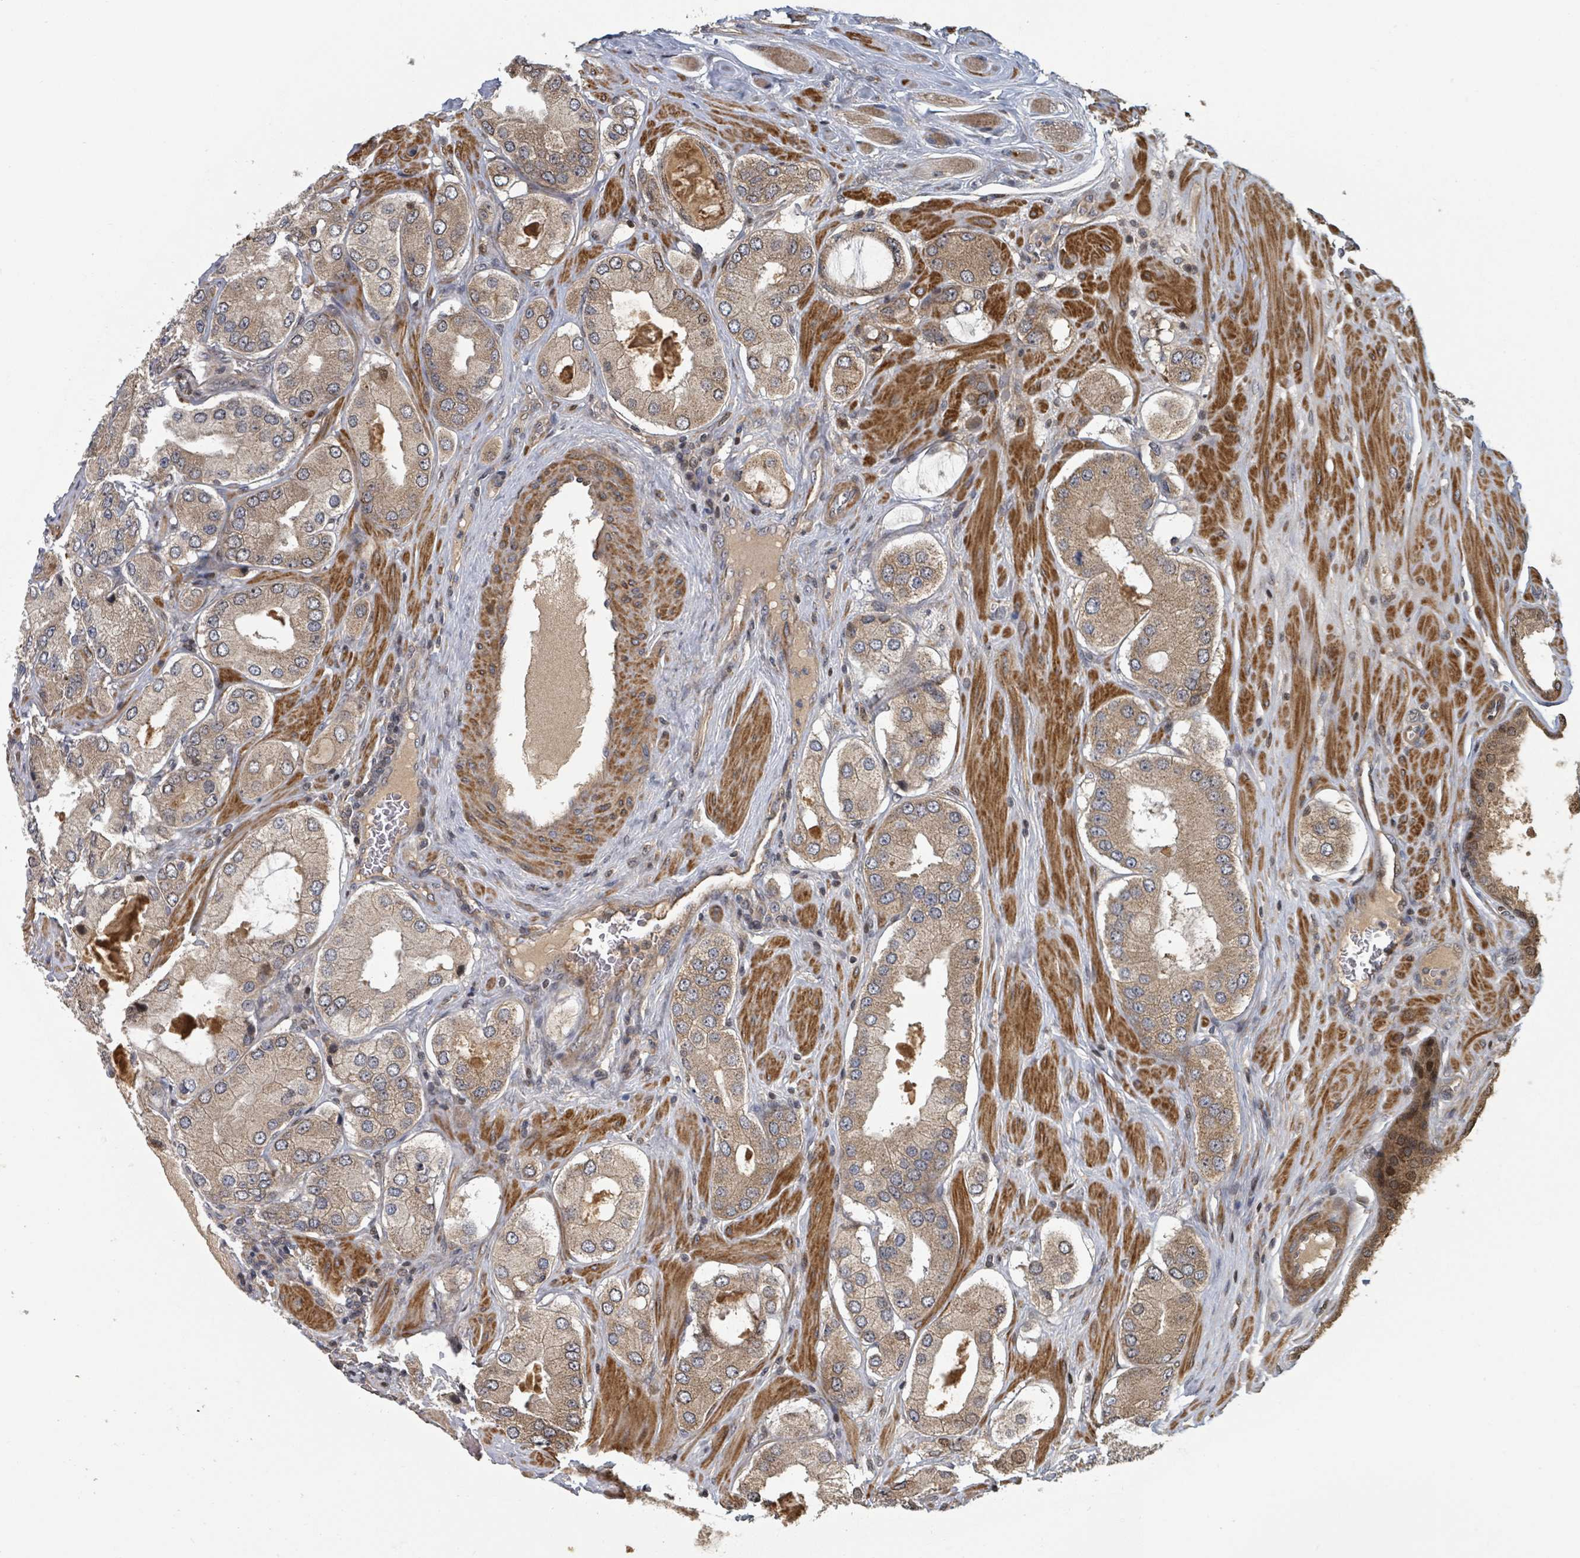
{"staining": {"intensity": "moderate", "quantity": "25%-75%", "location": "cytoplasmic/membranous"}, "tissue": "prostate cancer", "cell_type": "Tumor cells", "image_type": "cancer", "snomed": [{"axis": "morphology", "description": "Adenocarcinoma, Low grade"}, {"axis": "topography", "description": "Prostate"}], "caption": "Human prostate cancer (adenocarcinoma (low-grade)) stained with a brown dye shows moderate cytoplasmic/membranous positive expression in approximately 25%-75% of tumor cells.", "gene": "DPM1", "patient": {"sex": "male", "age": 42}}